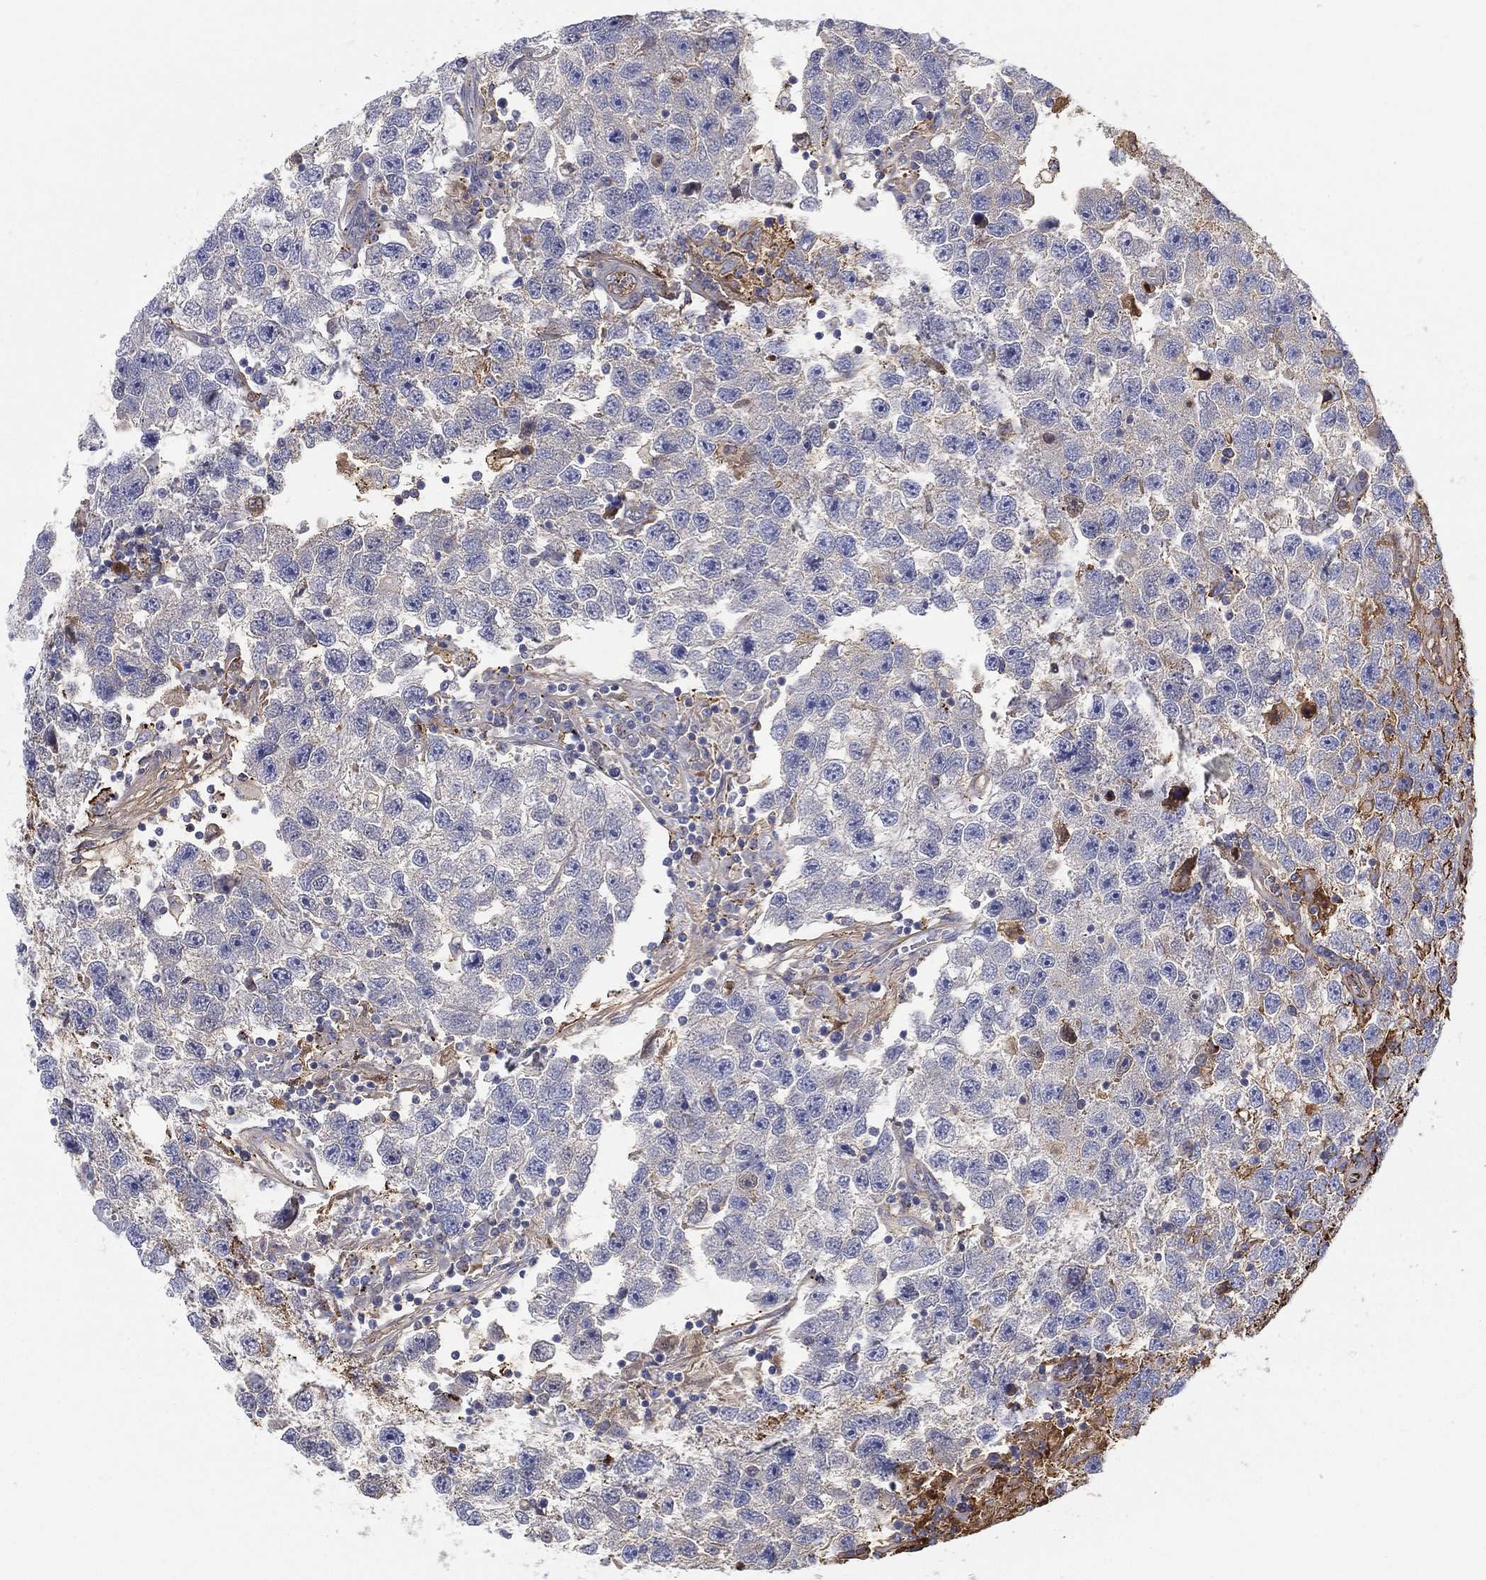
{"staining": {"intensity": "moderate", "quantity": "<25%", "location": "cytoplasmic/membranous"}, "tissue": "testis cancer", "cell_type": "Tumor cells", "image_type": "cancer", "snomed": [{"axis": "morphology", "description": "Seminoma, NOS"}, {"axis": "topography", "description": "Testis"}], "caption": "Approximately <25% of tumor cells in human seminoma (testis) show moderate cytoplasmic/membranous protein staining as visualized by brown immunohistochemical staining.", "gene": "IFNB1", "patient": {"sex": "male", "age": 26}}